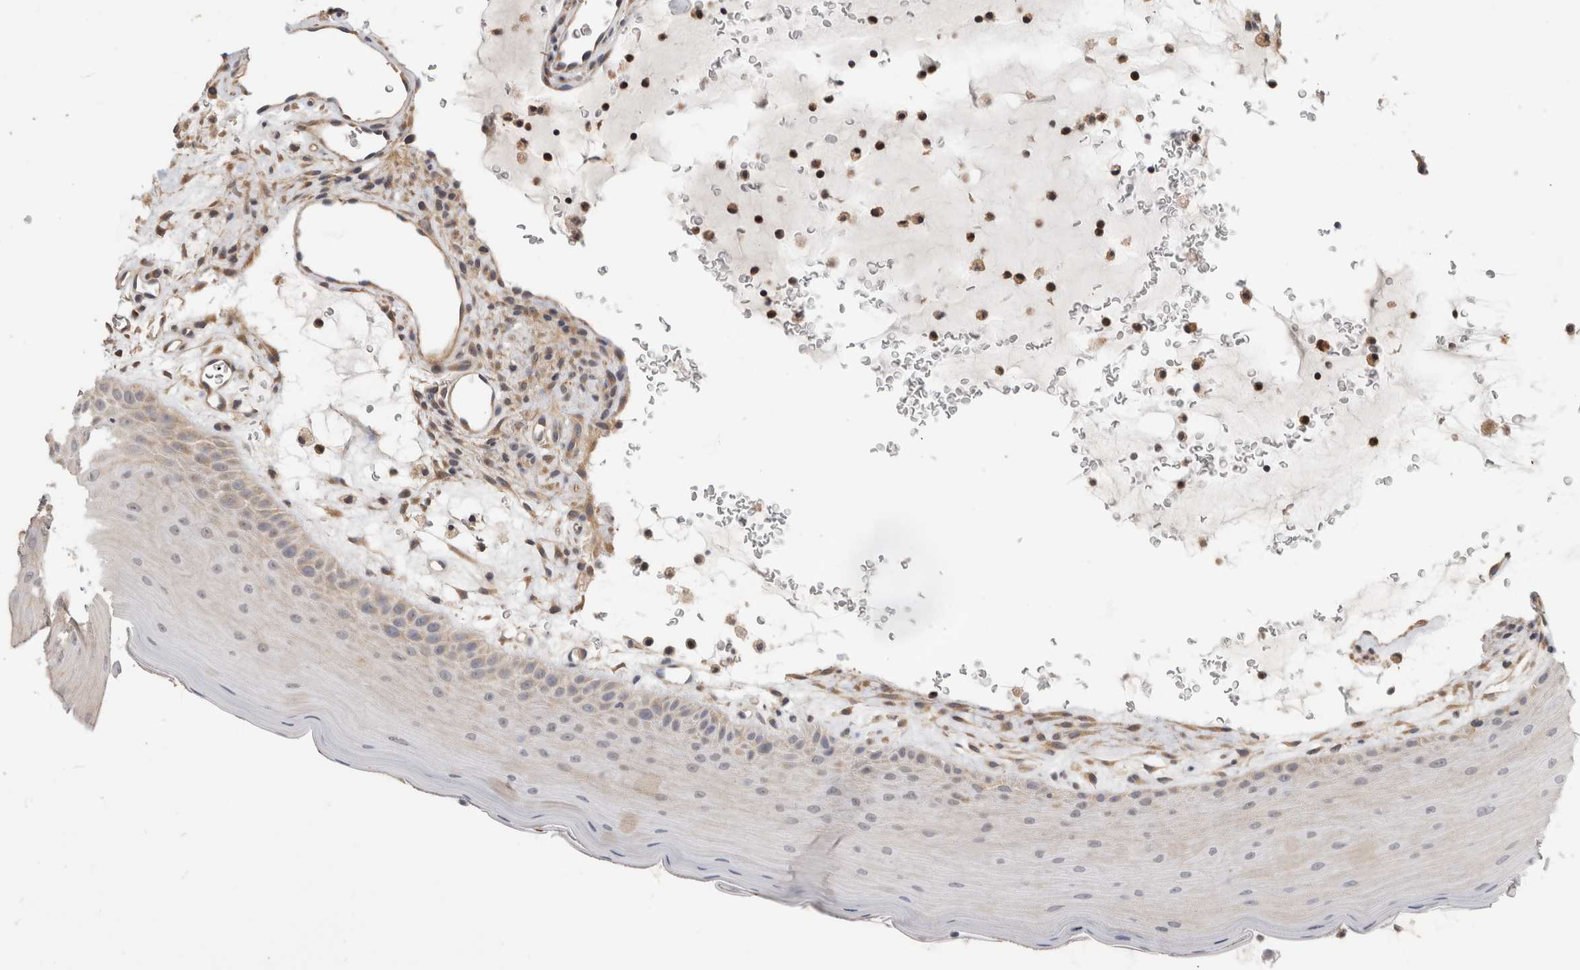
{"staining": {"intensity": "weak", "quantity": "<25%", "location": "cytoplasmic/membranous"}, "tissue": "oral mucosa", "cell_type": "Squamous epithelial cells", "image_type": "normal", "snomed": [{"axis": "morphology", "description": "Normal tissue, NOS"}, {"axis": "topography", "description": "Oral tissue"}], "caption": "A high-resolution photomicrograph shows immunohistochemistry (IHC) staining of unremarkable oral mucosa, which demonstrates no significant positivity in squamous epithelial cells. (Brightfield microscopy of DAB IHC at high magnification).", "gene": "PGM1", "patient": {"sex": "male", "age": 13}}